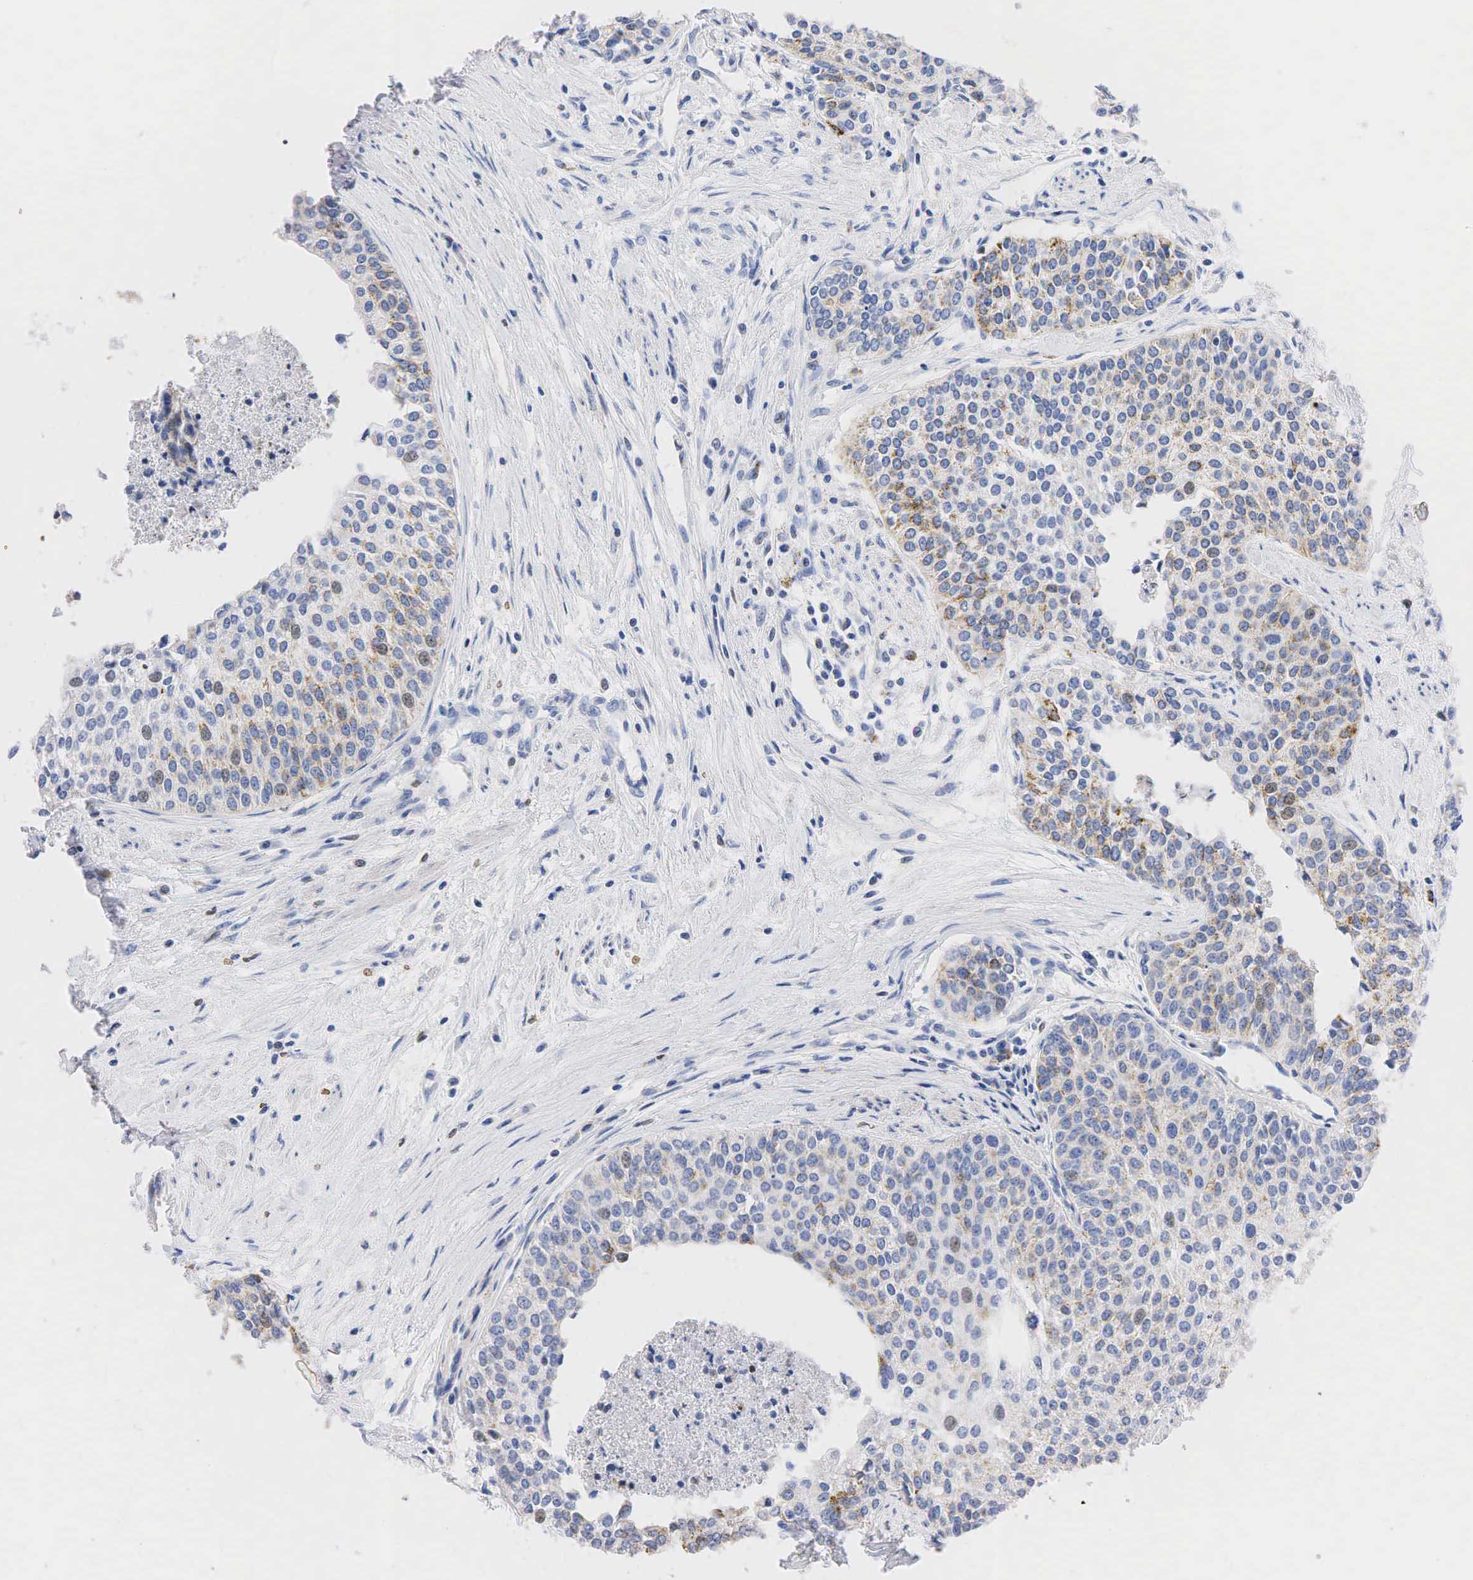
{"staining": {"intensity": "weak", "quantity": "25%-75%", "location": "cytoplasmic/membranous"}, "tissue": "urothelial cancer", "cell_type": "Tumor cells", "image_type": "cancer", "snomed": [{"axis": "morphology", "description": "Urothelial carcinoma, Low grade"}, {"axis": "topography", "description": "Urinary bladder"}], "caption": "The image shows a brown stain indicating the presence of a protein in the cytoplasmic/membranous of tumor cells in urothelial cancer.", "gene": "SYP", "patient": {"sex": "female", "age": 73}}